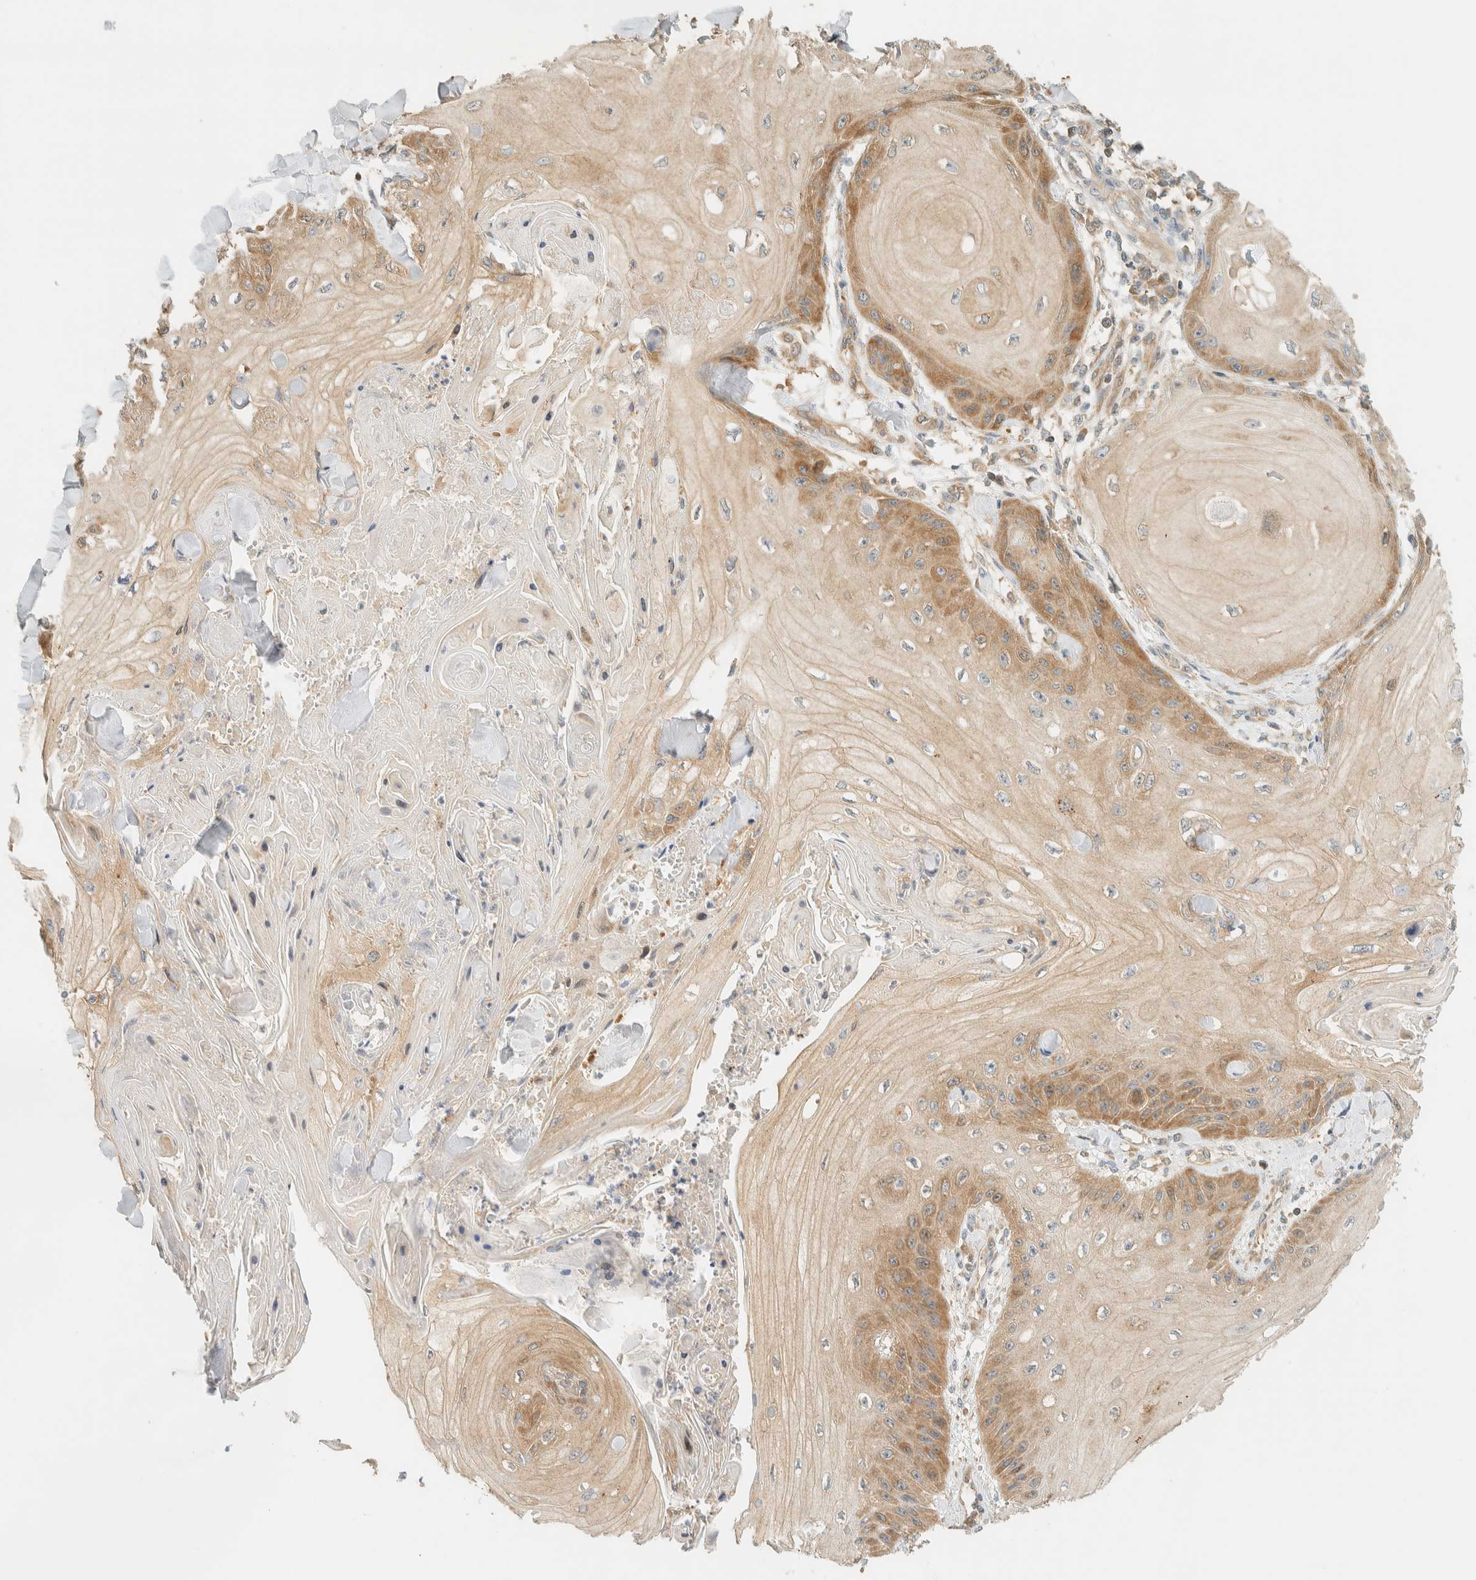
{"staining": {"intensity": "moderate", "quantity": "25%-75%", "location": "cytoplasmic/membranous"}, "tissue": "skin cancer", "cell_type": "Tumor cells", "image_type": "cancer", "snomed": [{"axis": "morphology", "description": "Squamous cell carcinoma, NOS"}, {"axis": "topography", "description": "Skin"}], "caption": "Immunohistochemistry (IHC) of skin cancer demonstrates medium levels of moderate cytoplasmic/membranous expression in approximately 25%-75% of tumor cells.", "gene": "ARFGEF1", "patient": {"sex": "male", "age": 74}}